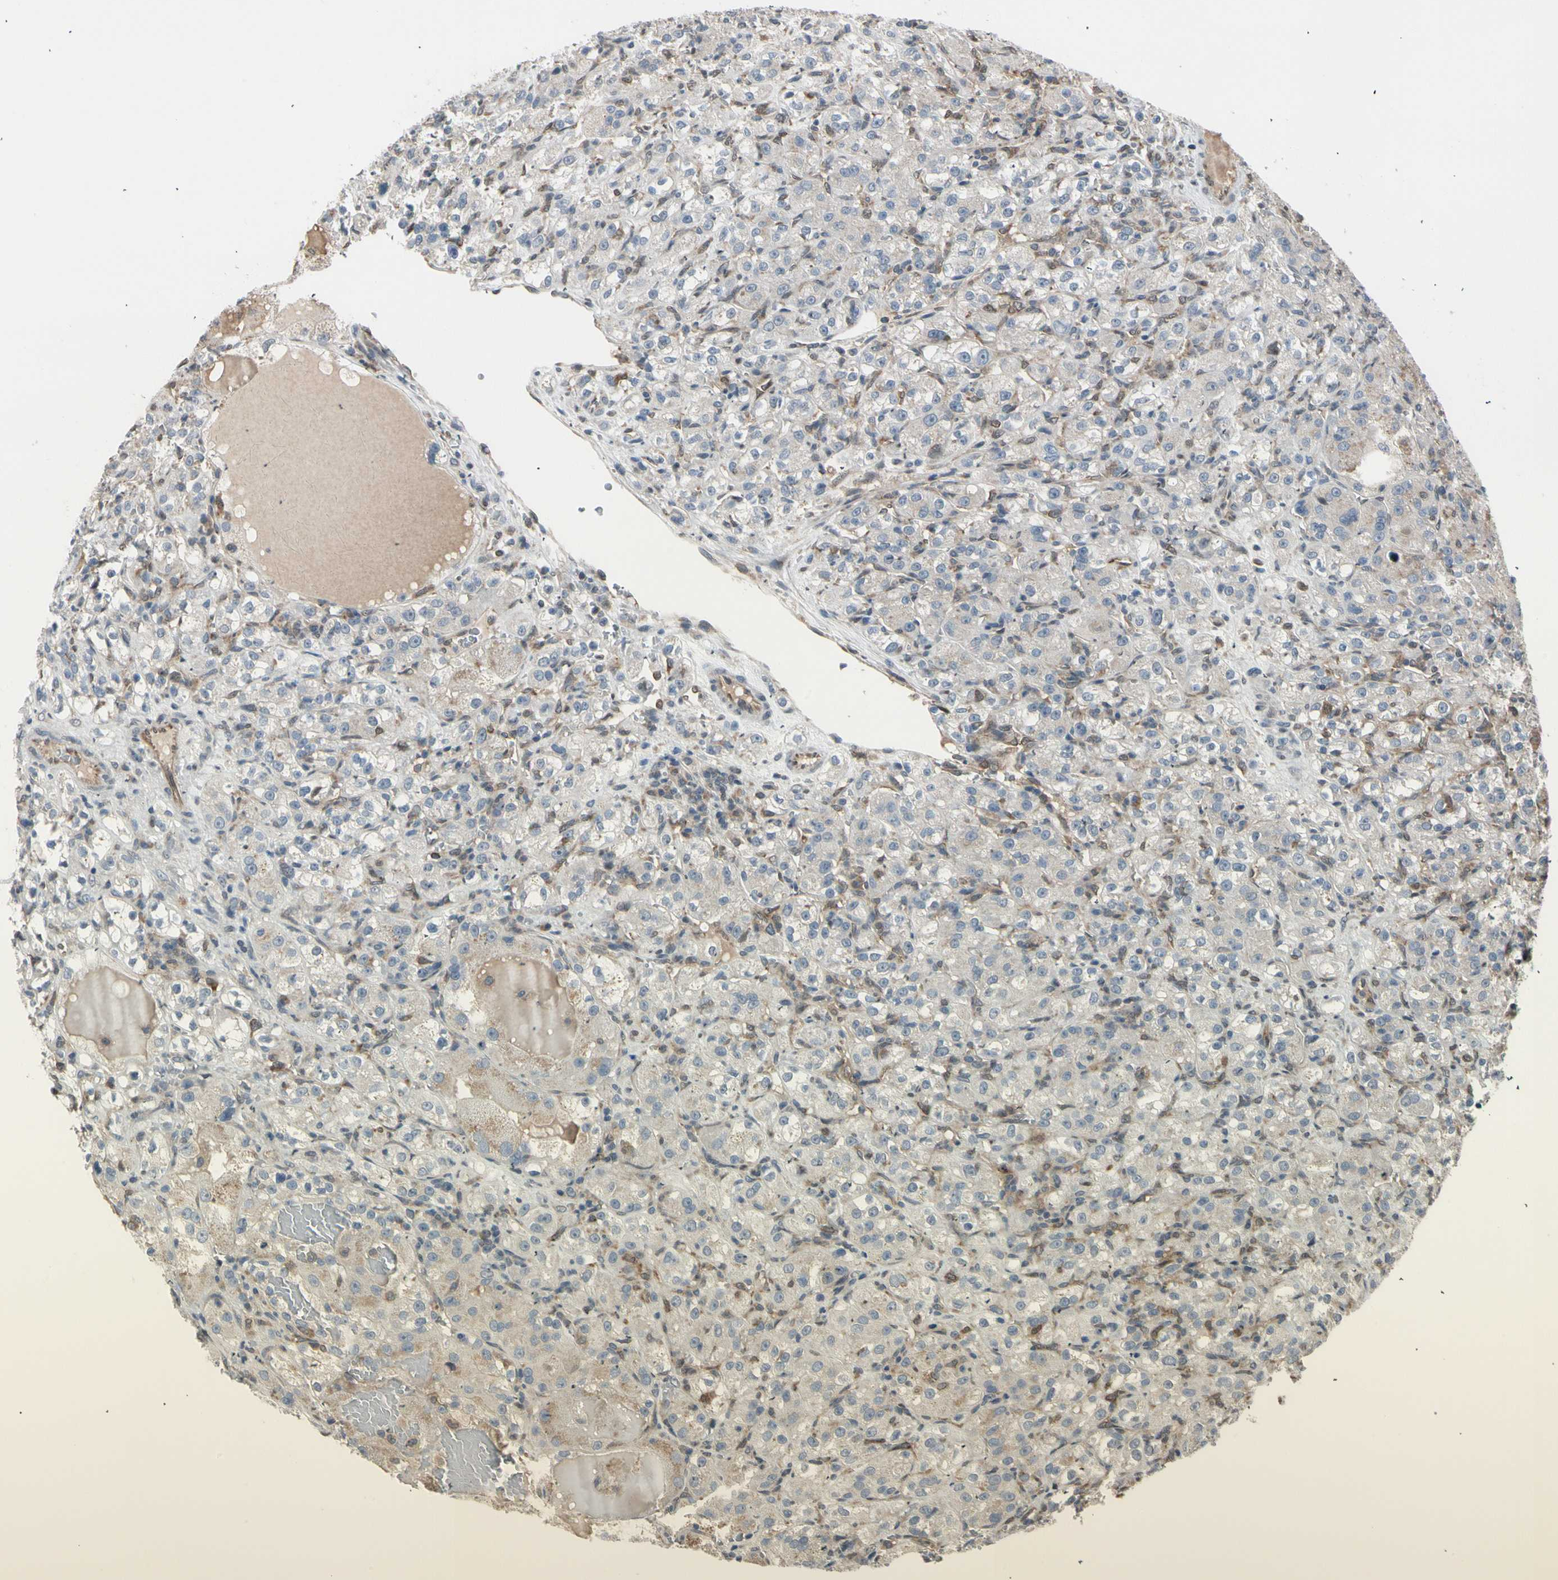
{"staining": {"intensity": "weak", "quantity": "<25%", "location": "cytoplasmic/membranous"}, "tissue": "renal cancer", "cell_type": "Tumor cells", "image_type": "cancer", "snomed": [{"axis": "morphology", "description": "Normal tissue, NOS"}, {"axis": "morphology", "description": "Adenocarcinoma, NOS"}, {"axis": "topography", "description": "Kidney"}], "caption": "An image of human adenocarcinoma (renal) is negative for staining in tumor cells.", "gene": "SVBP", "patient": {"sex": "male", "age": 61}}